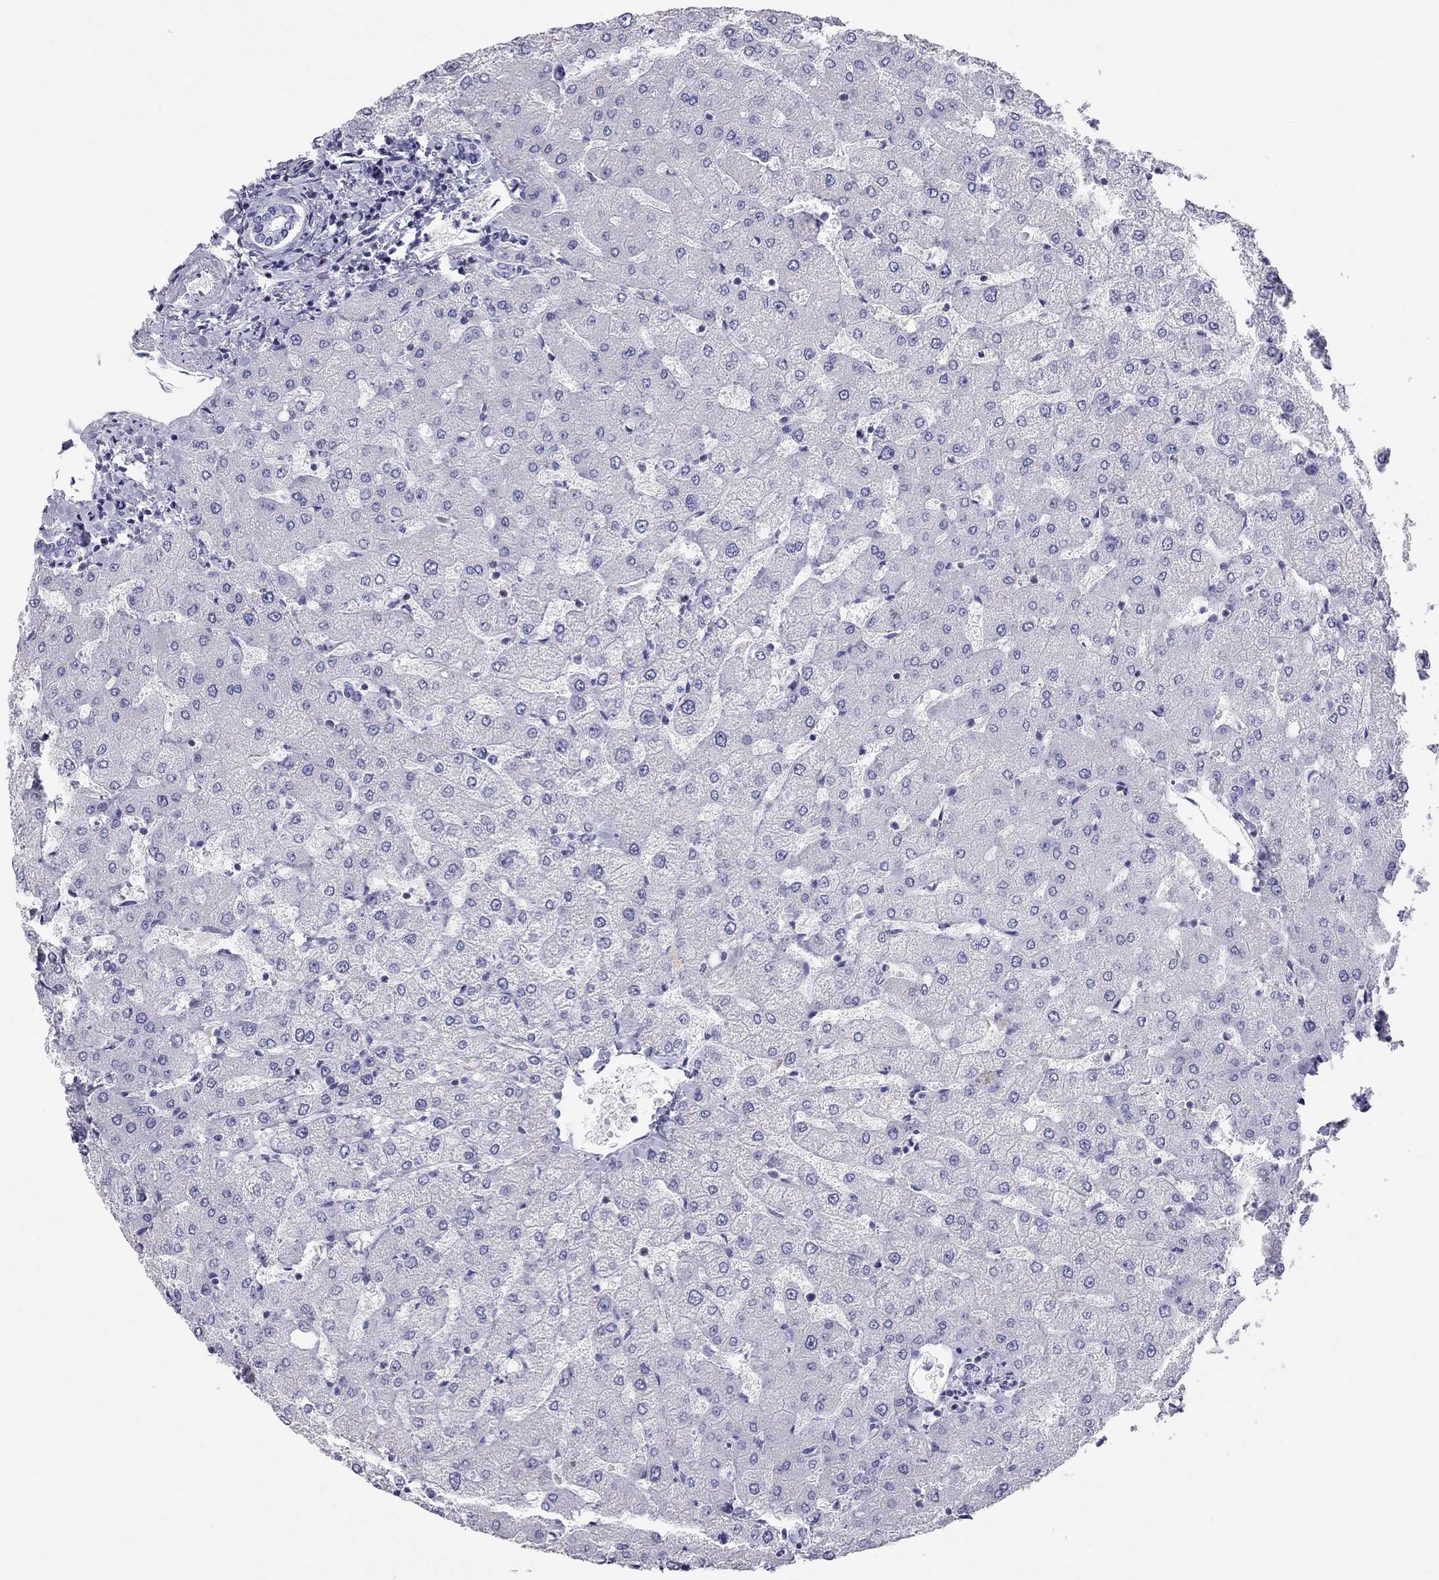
{"staining": {"intensity": "negative", "quantity": "none", "location": "none"}, "tissue": "liver", "cell_type": "Cholangiocytes", "image_type": "normal", "snomed": [{"axis": "morphology", "description": "Normal tissue, NOS"}, {"axis": "topography", "description": "Liver"}], "caption": "An IHC micrograph of normal liver is shown. There is no staining in cholangiocytes of liver. (Brightfield microscopy of DAB IHC at high magnification).", "gene": "STAG3", "patient": {"sex": "female", "age": 54}}